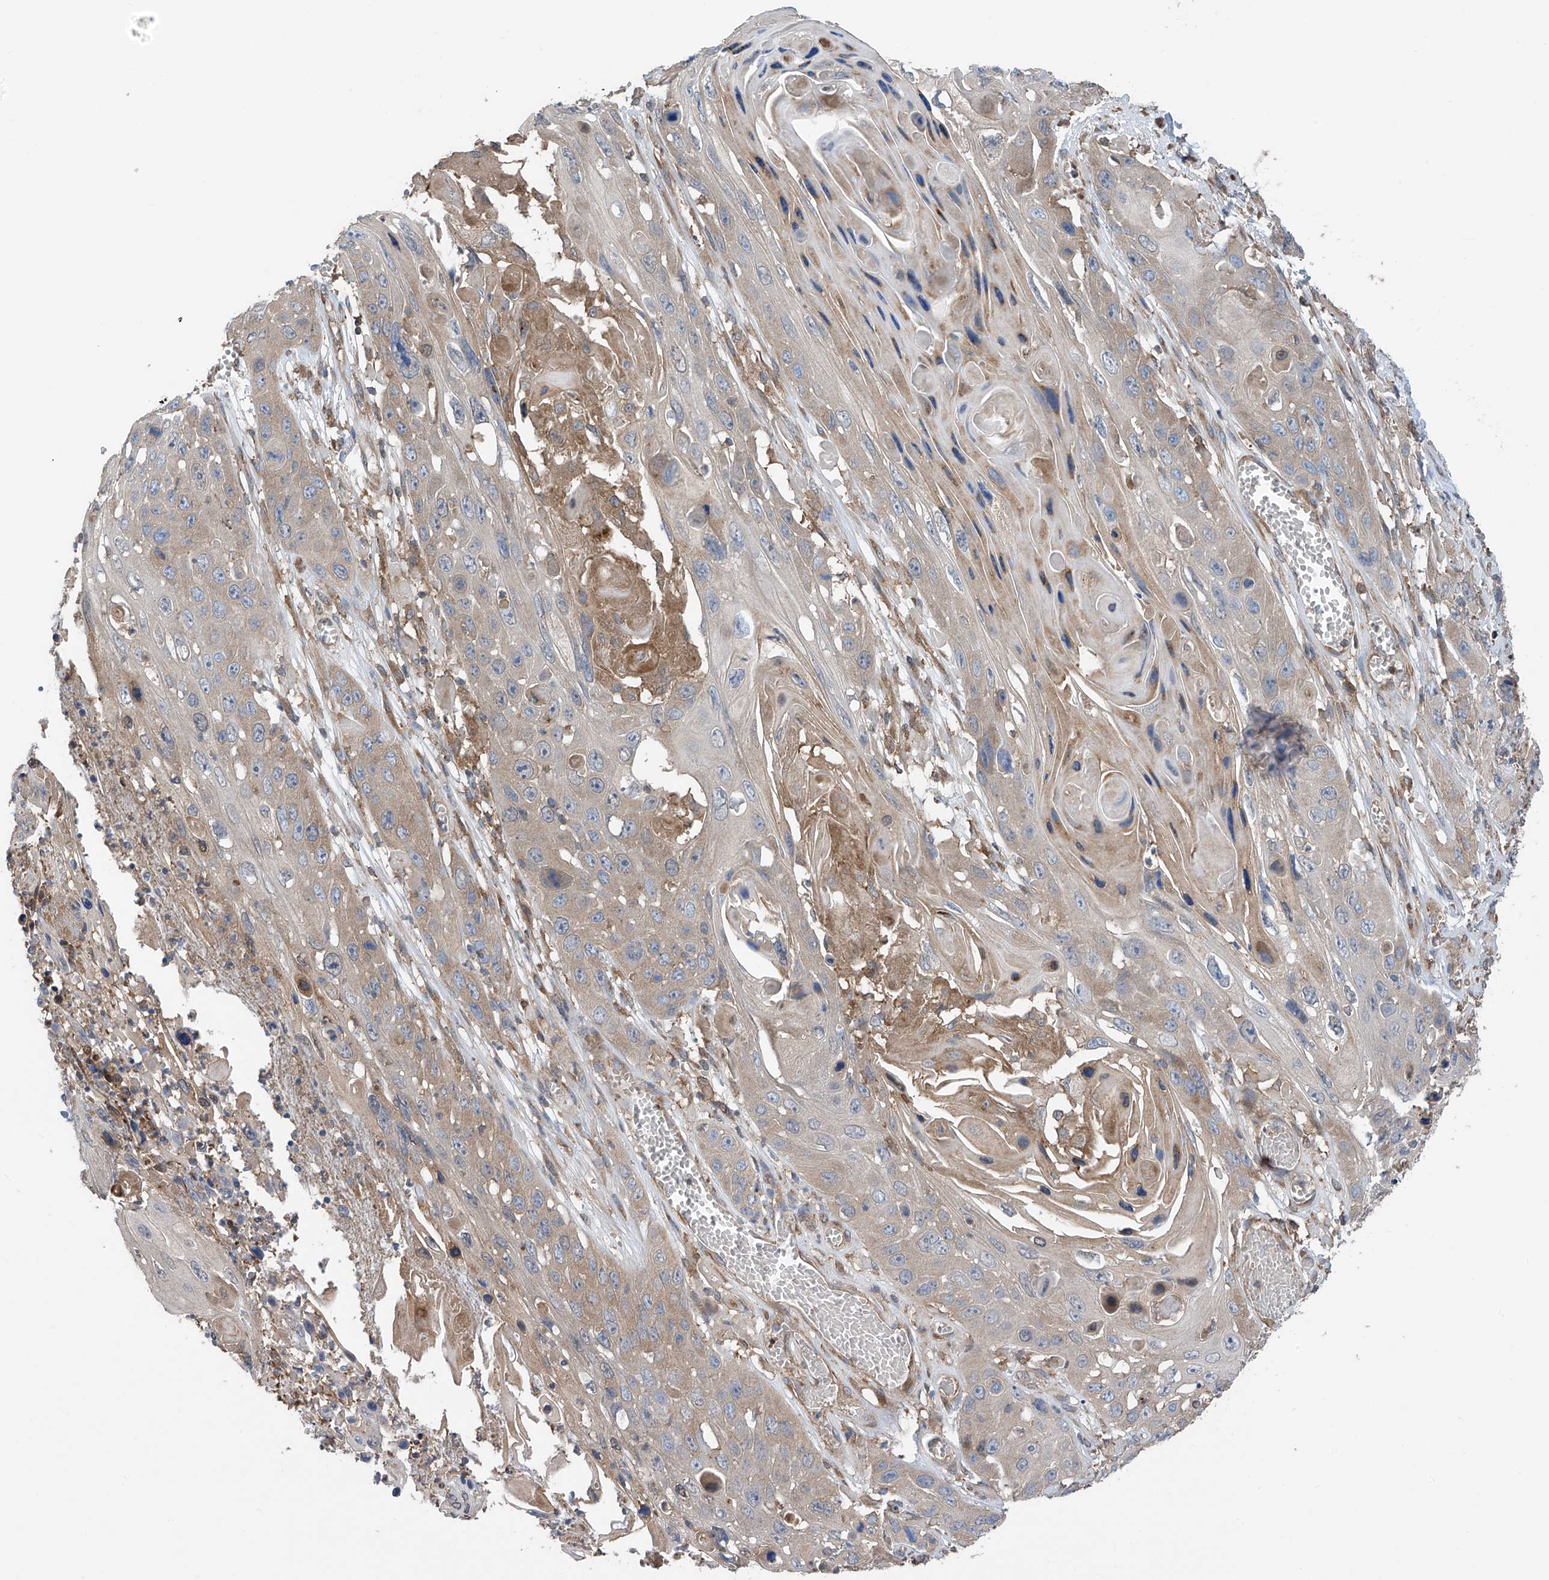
{"staining": {"intensity": "weak", "quantity": "25%-75%", "location": "cytoplasmic/membranous"}, "tissue": "skin cancer", "cell_type": "Tumor cells", "image_type": "cancer", "snomed": [{"axis": "morphology", "description": "Squamous cell carcinoma, NOS"}, {"axis": "topography", "description": "Skin"}], "caption": "An image of skin cancer (squamous cell carcinoma) stained for a protein shows weak cytoplasmic/membranous brown staining in tumor cells.", "gene": "CHPF", "patient": {"sex": "male", "age": 55}}